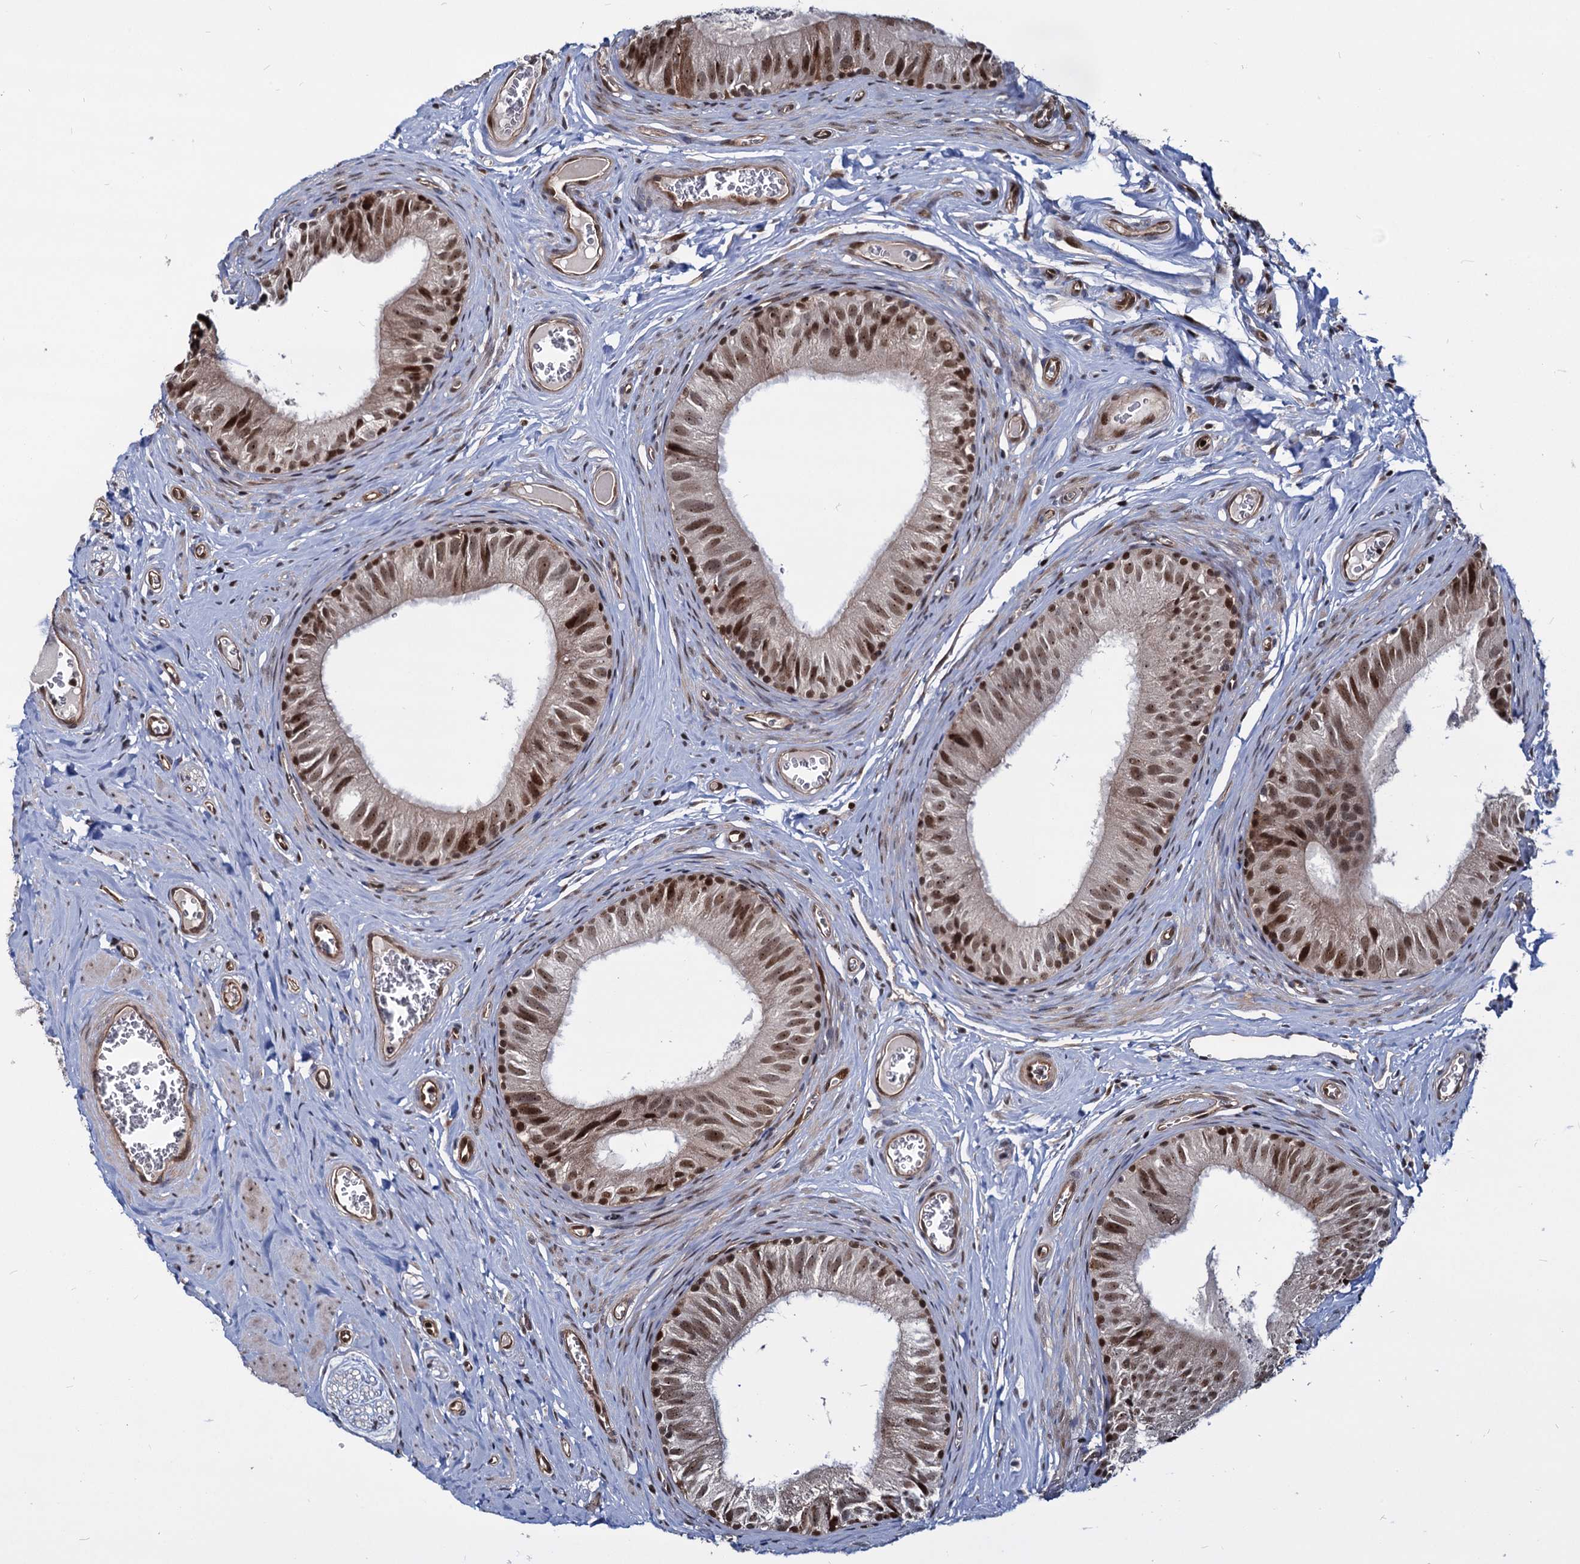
{"staining": {"intensity": "strong", "quantity": ">75%", "location": "nuclear"}, "tissue": "epididymis", "cell_type": "Glandular cells", "image_type": "normal", "snomed": [{"axis": "morphology", "description": "Normal tissue, NOS"}, {"axis": "topography", "description": "Epididymis"}], "caption": "Protein positivity by immunohistochemistry reveals strong nuclear positivity in approximately >75% of glandular cells in normal epididymis.", "gene": "UBLCP1", "patient": {"sex": "male", "age": 42}}